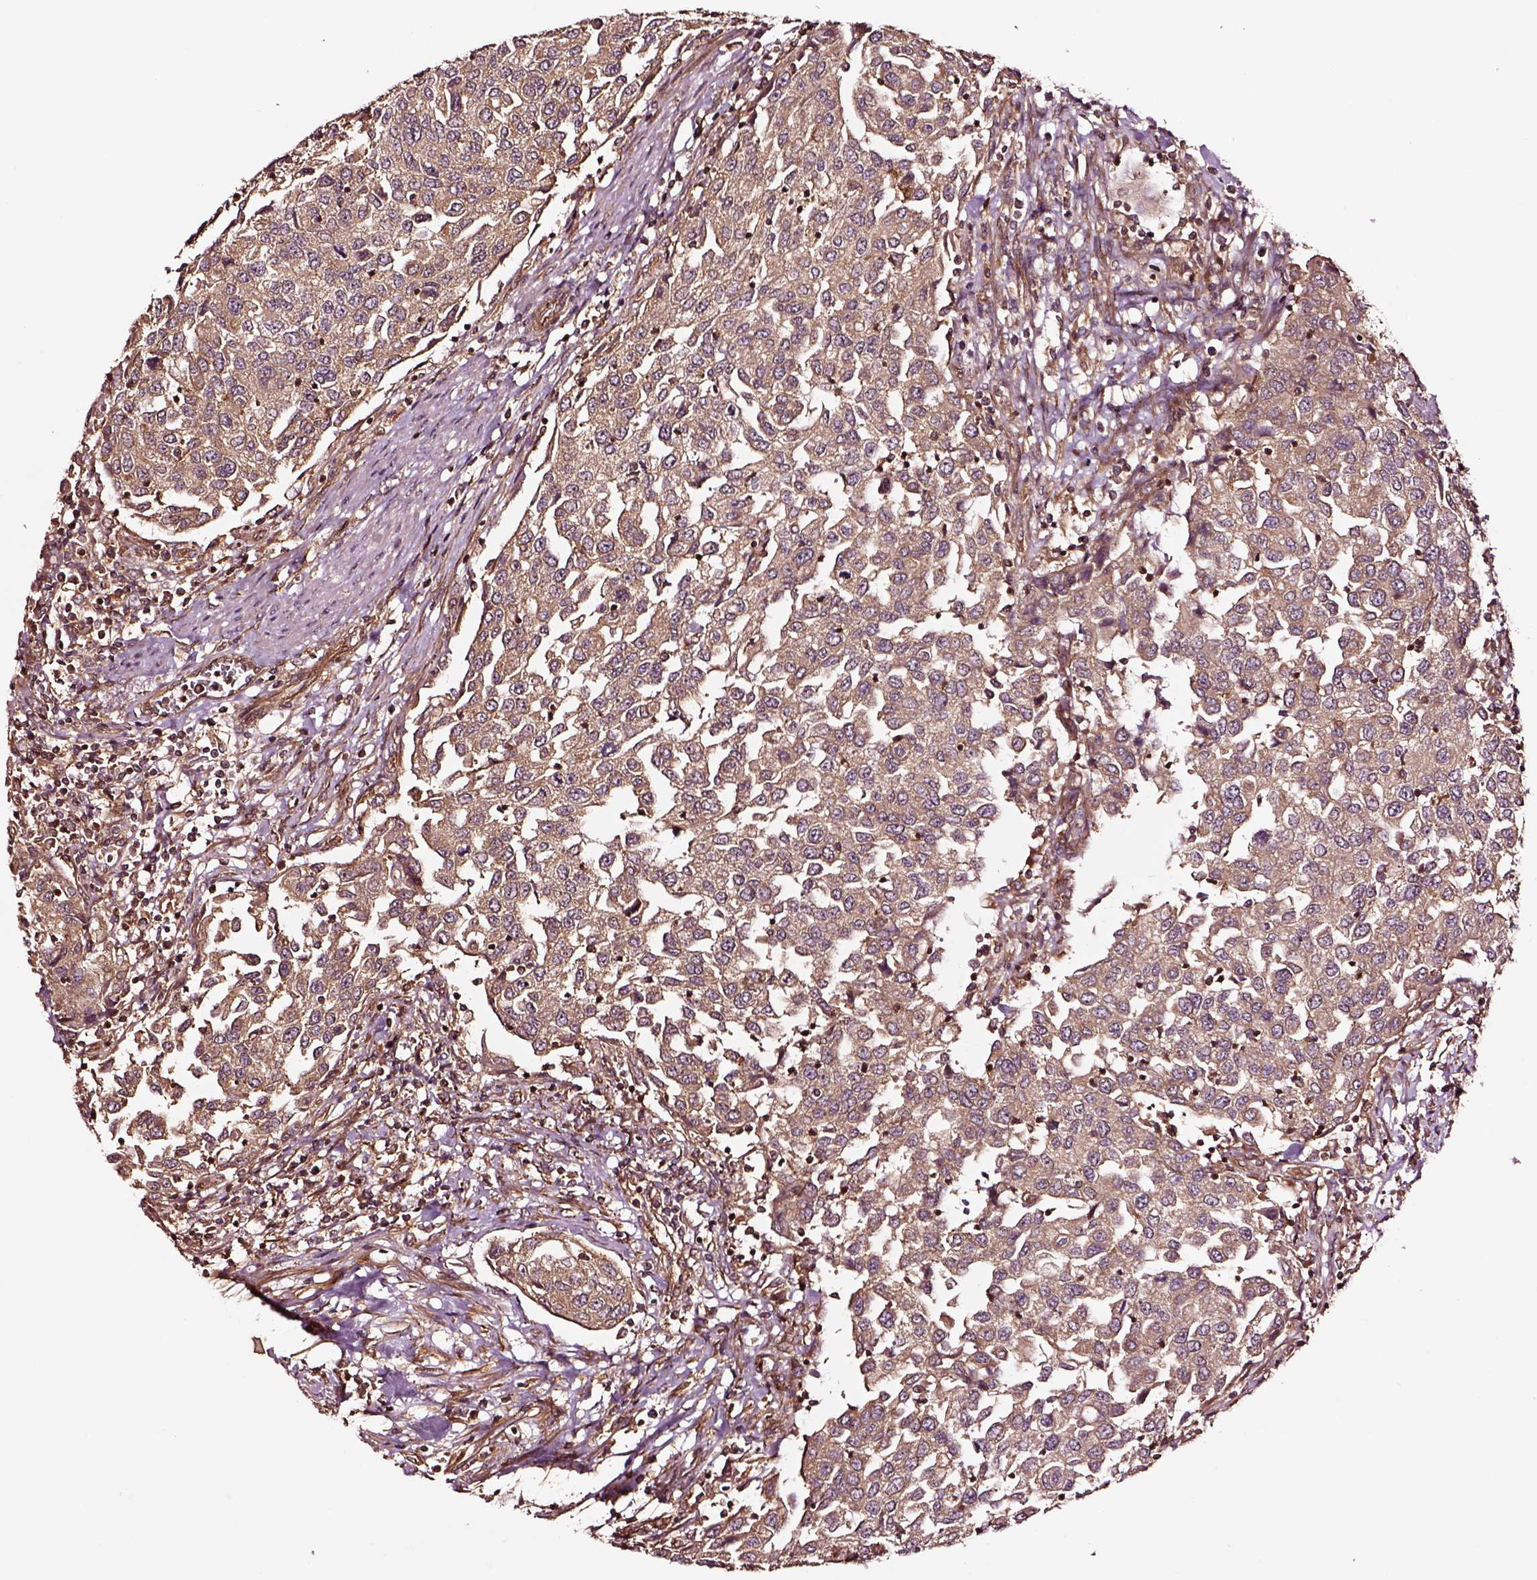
{"staining": {"intensity": "moderate", "quantity": ">75%", "location": "cytoplasmic/membranous"}, "tissue": "urothelial cancer", "cell_type": "Tumor cells", "image_type": "cancer", "snomed": [{"axis": "morphology", "description": "Urothelial carcinoma, High grade"}, {"axis": "topography", "description": "Urinary bladder"}], "caption": "Protein expression analysis of human urothelial cancer reveals moderate cytoplasmic/membranous positivity in about >75% of tumor cells.", "gene": "RASSF5", "patient": {"sex": "female", "age": 78}}